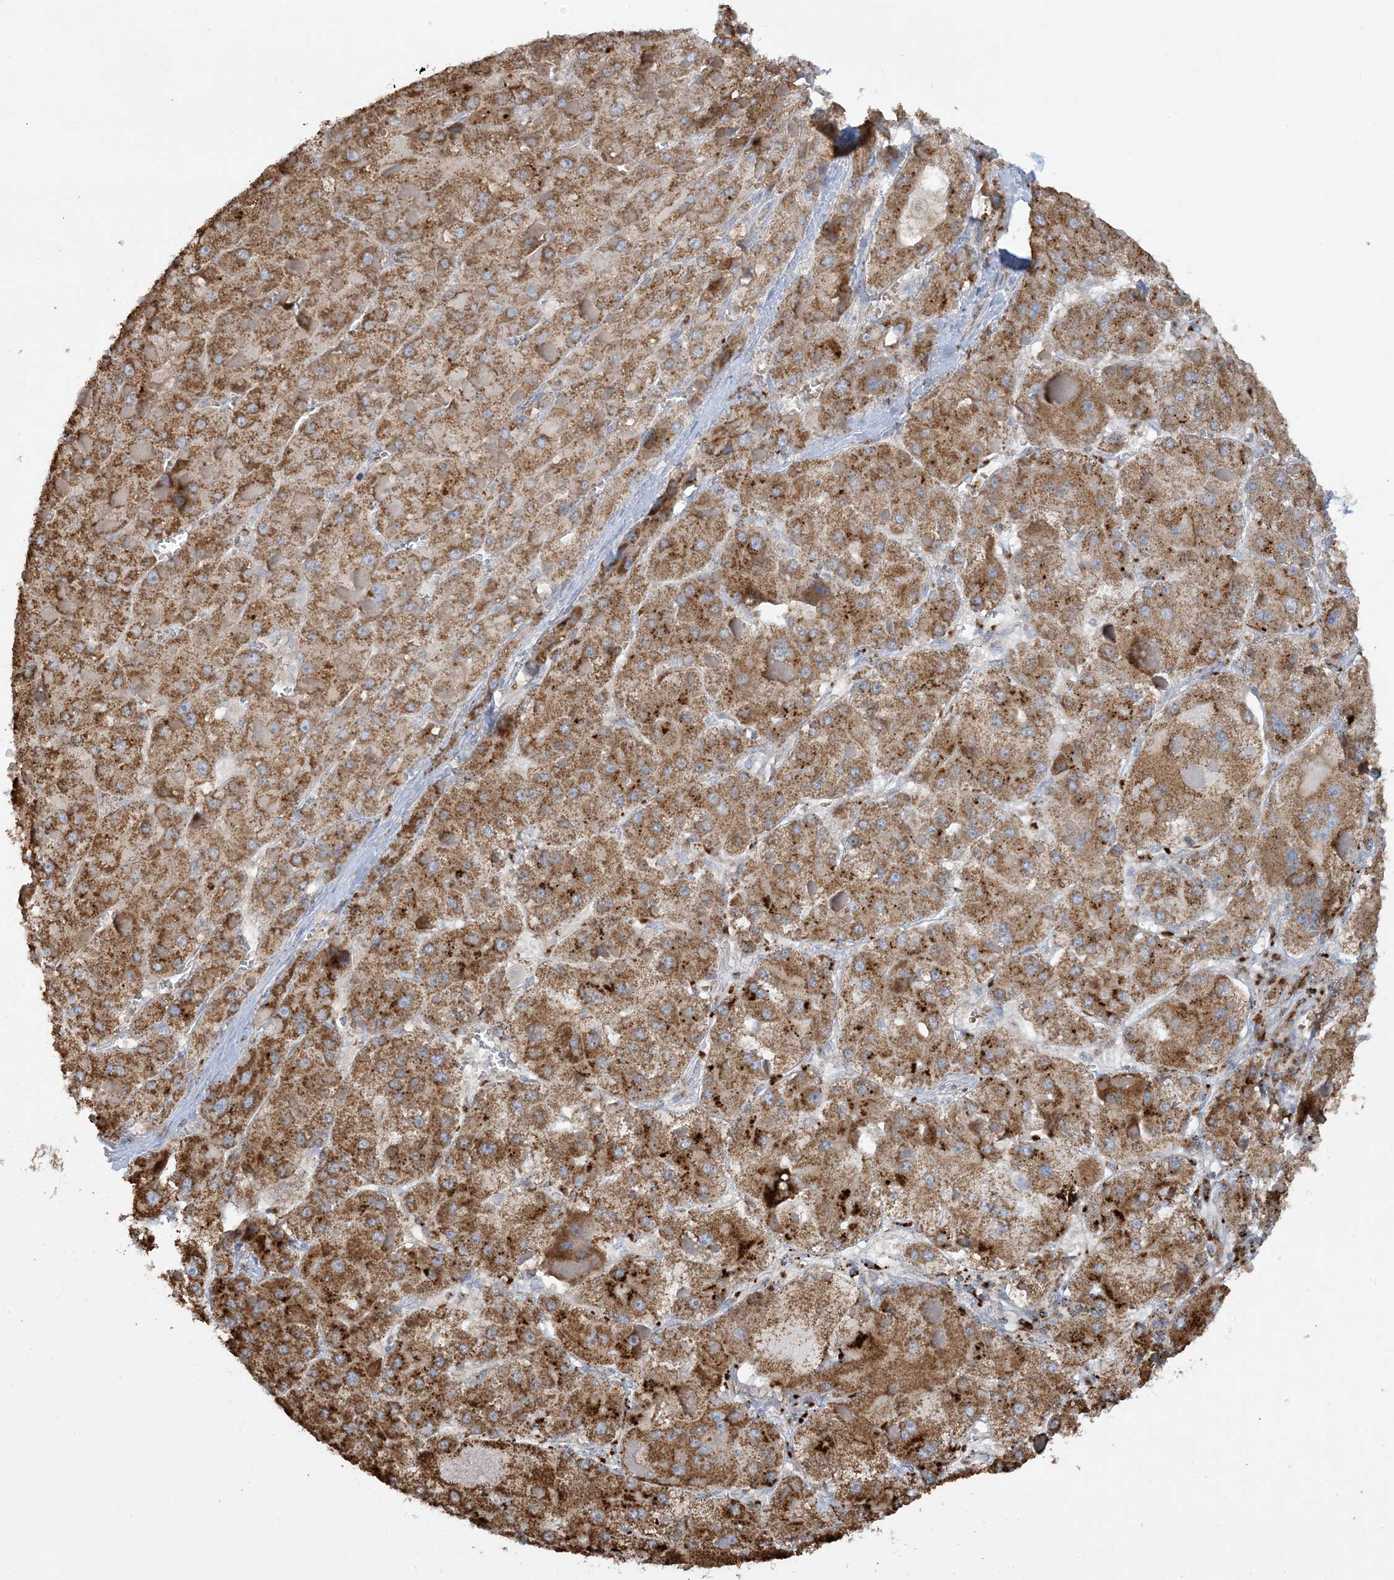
{"staining": {"intensity": "moderate", "quantity": ">75%", "location": "cytoplasmic/membranous"}, "tissue": "liver cancer", "cell_type": "Tumor cells", "image_type": "cancer", "snomed": [{"axis": "morphology", "description": "Carcinoma, Hepatocellular, NOS"}, {"axis": "topography", "description": "Liver"}], "caption": "Immunohistochemistry (DAB) staining of human liver cancer (hepatocellular carcinoma) demonstrates moderate cytoplasmic/membranous protein expression in about >75% of tumor cells. (DAB (3,3'-diaminobenzidine) IHC with brightfield microscopy, high magnification).", "gene": "AGA", "patient": {"sex": "female", "age": 73}}